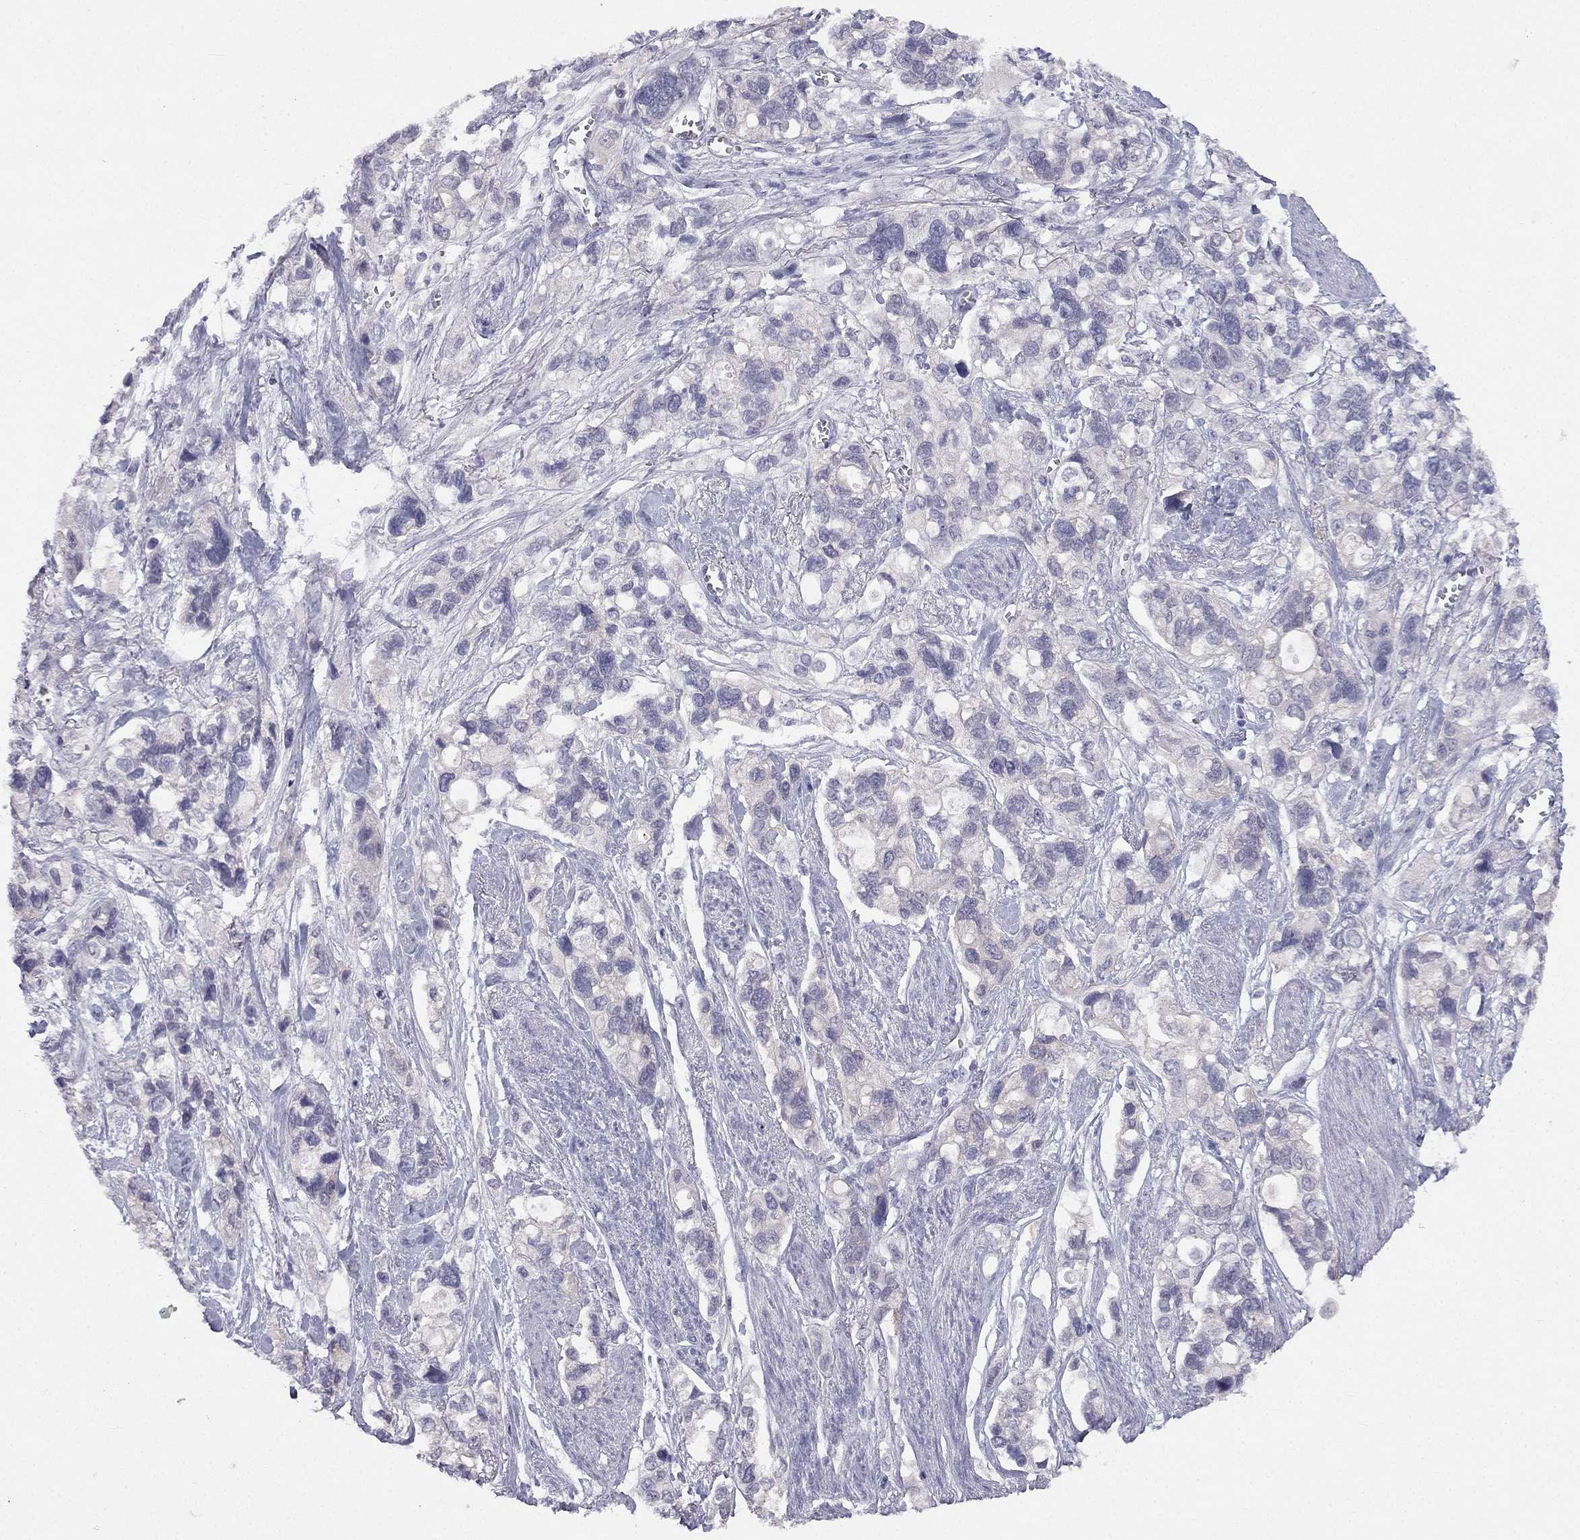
{"staining": {"intensity": "negative", "quantity": "none", "location": "none"}, "tissue": "stomach cancer", "cell_type": "Tumor cells", "image_type": "cancer", "snomed": [{"axis": "morphology", "description": "Adenocarcinoma, NOS"}, {"axis": "topography", "description": "Stomach, upper"}], "caption": "This is a histopathology image of immunohistochemistry (IHC) staining of stomach cancer, which shows no positivity in tumor cells.", "gene": "C16orf89", "patient": {"sex": "female", "age": 81}}